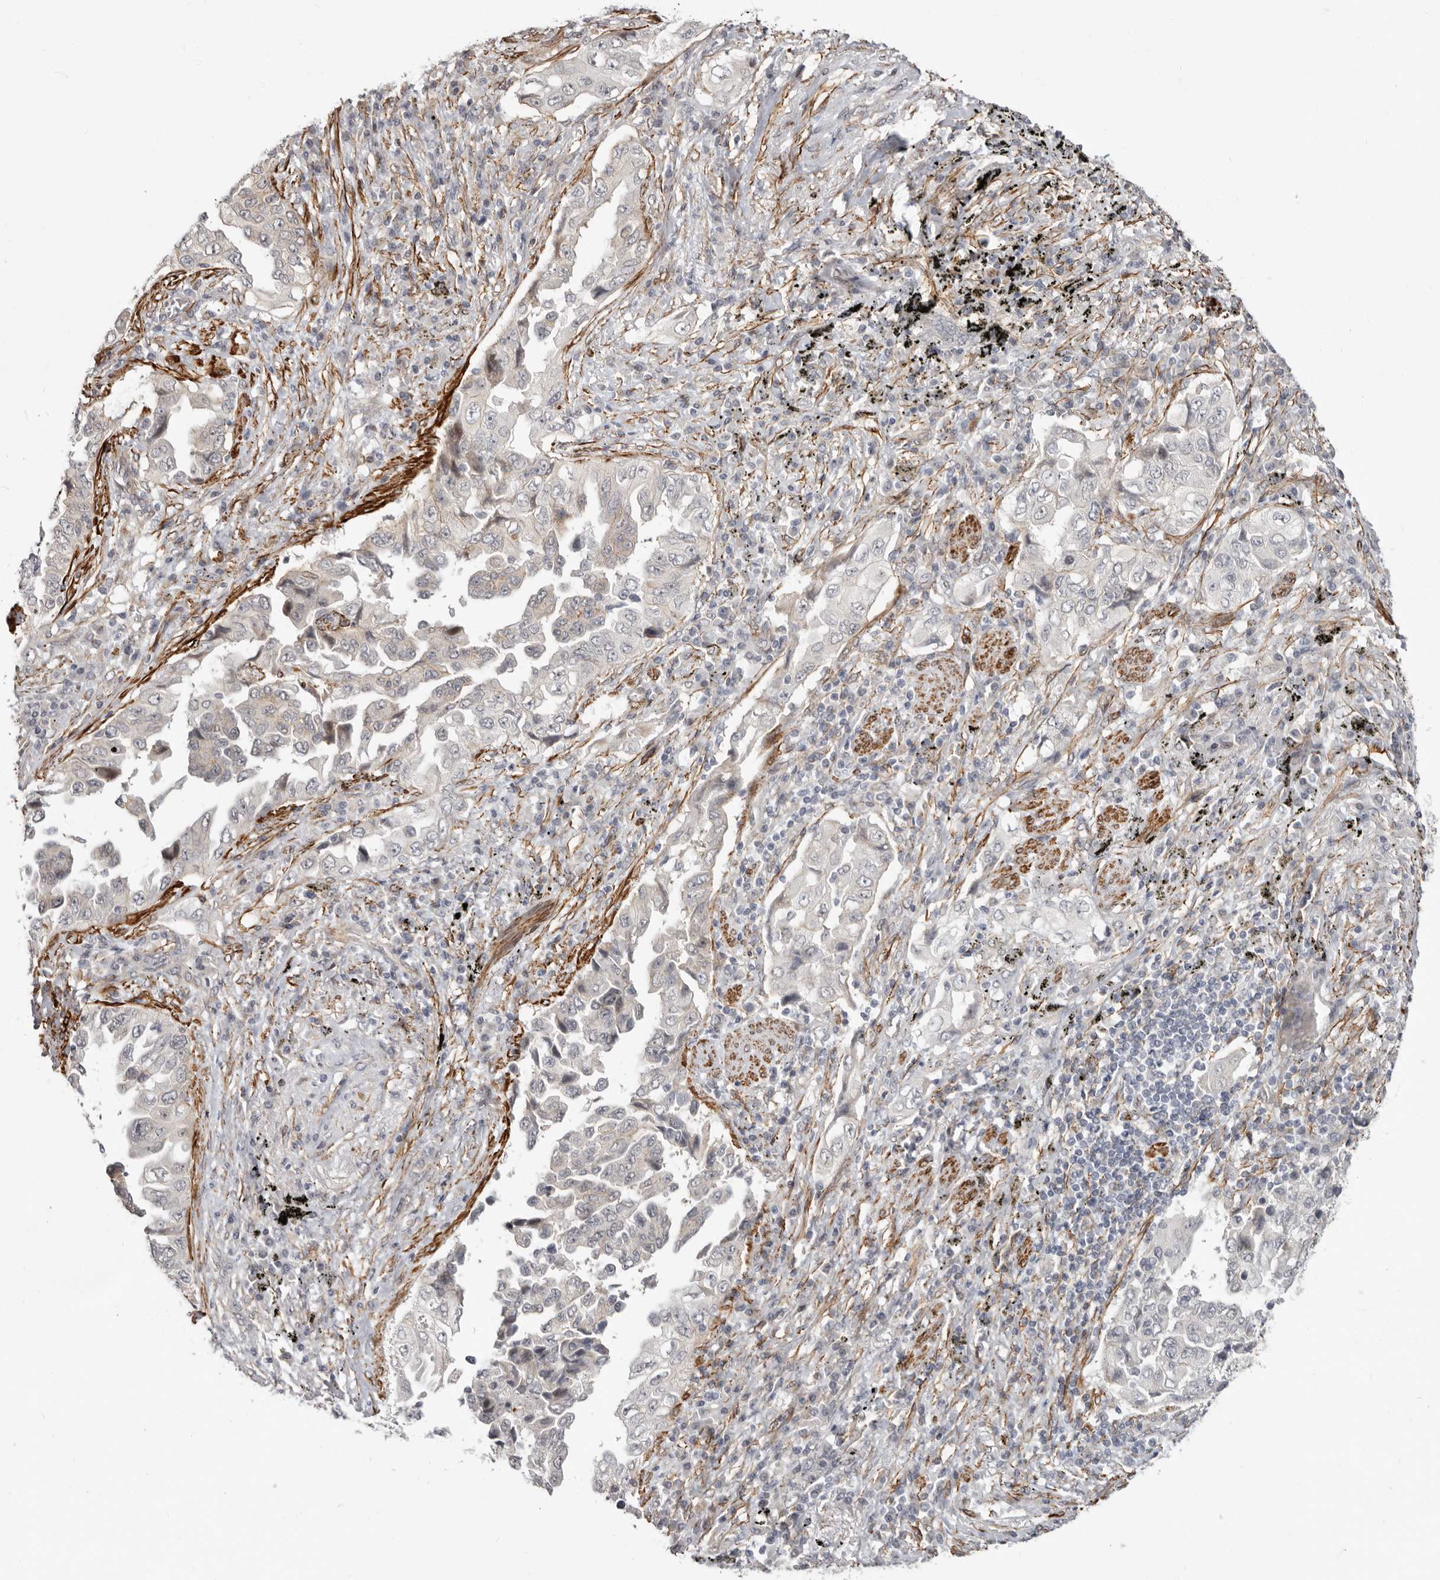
{"staining": {"intensity": "weak", "quantity": "<25%", "location": "cytoplasmic/membranous"}, "tissue": "lung cancer", "cell_type": "Tumor cells", "image_type": "cancer", "snomed": [{"axis": "morphology", "description": "Adenocarcinoma, NOS"}, {"axis": "topography", "description": "Lung"}], "caption": "Protein analysis of adenocarcinoma (lung) exhibits no significant expression in tumor cells.", "gene": "SZT2", "patient": {"sex": "female", "age": 51}}